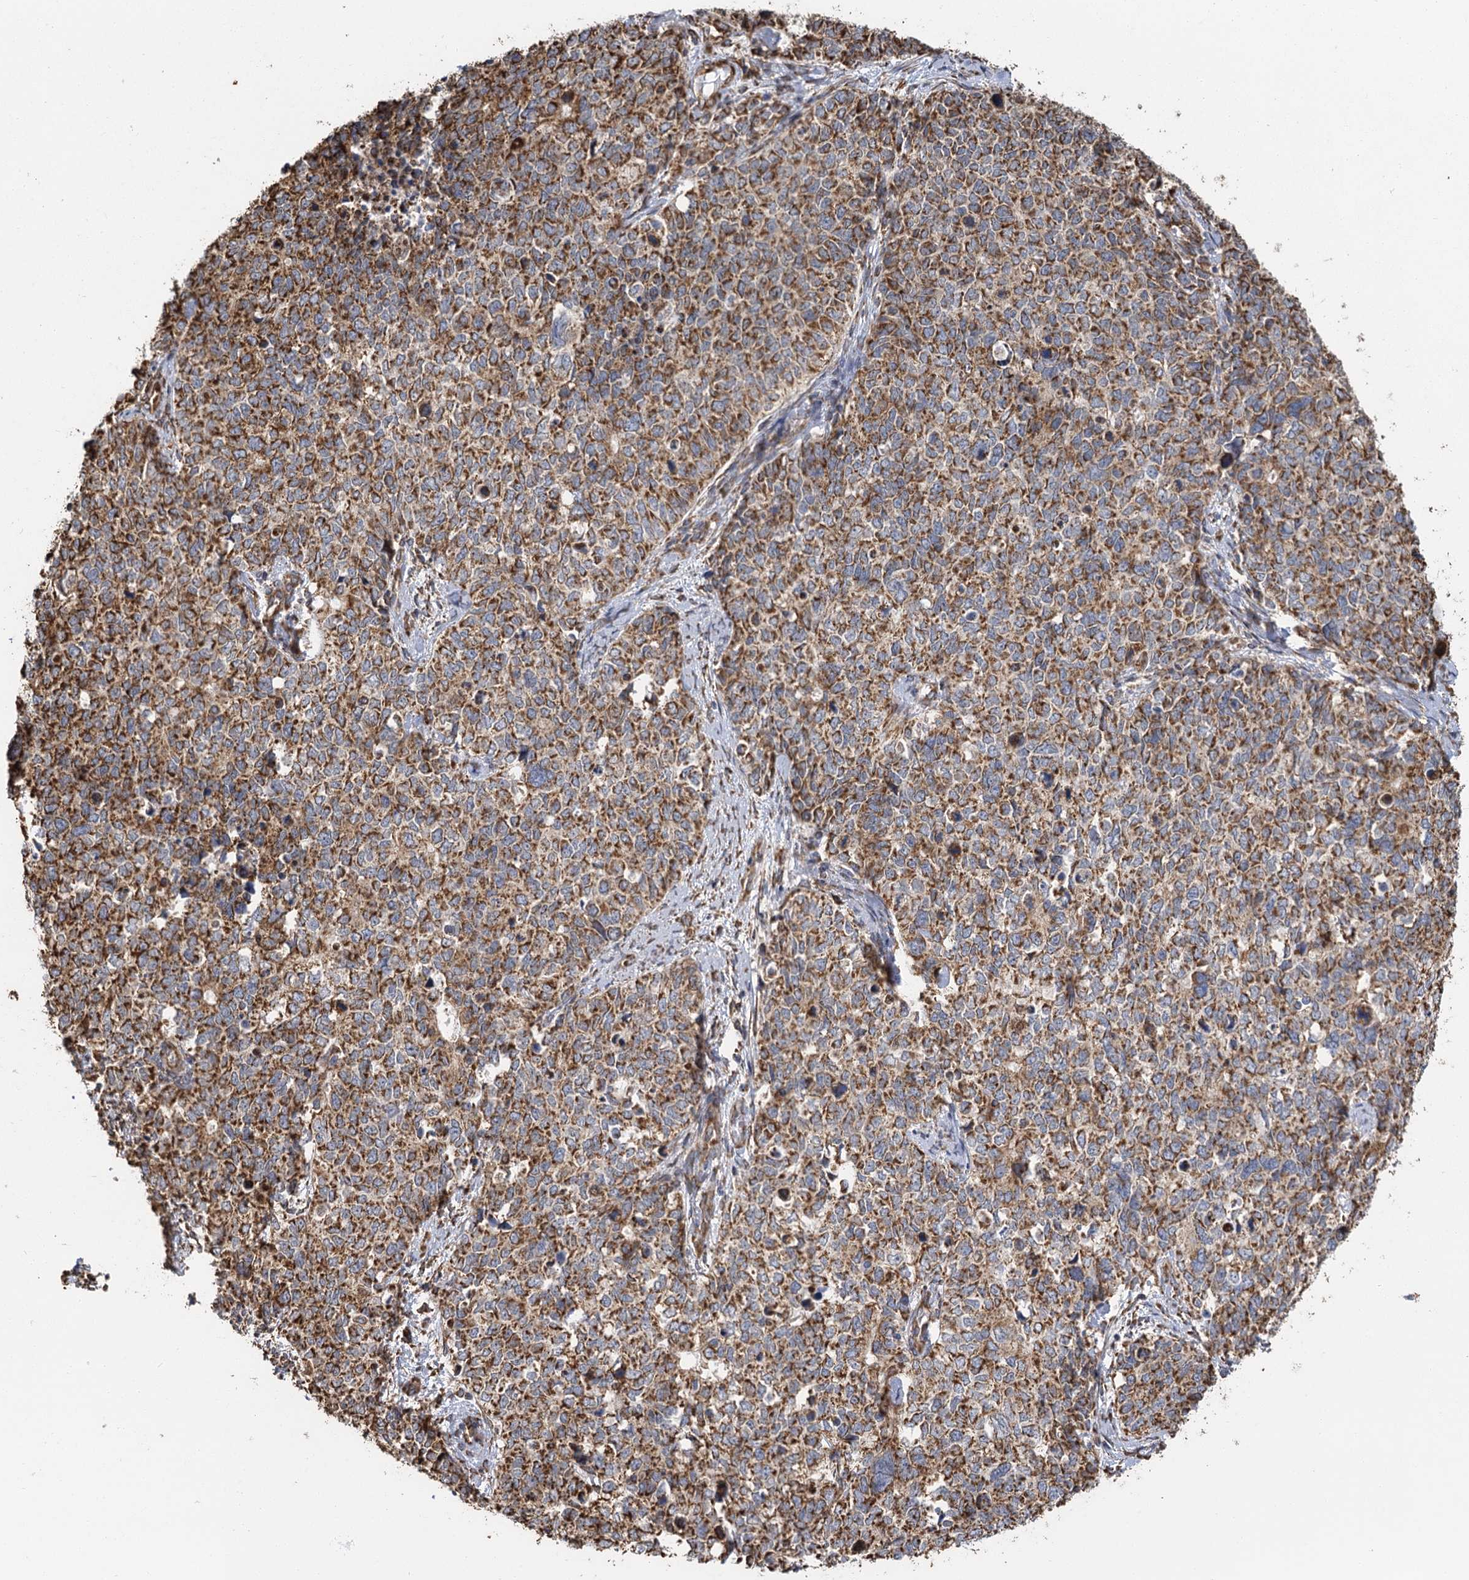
{"staining": {"intensity": "moderate", "quantity": ">75%", "location": "cytoplasmic/membranous"}, "tissue": "cervical cancer", "cell_type": "Tumor cells", "image_type": "cancer", "snomed": [{"axis": "morphology", "description": "Squamous cell carcinoma, NOS"}, {"axis": "topography", "description": "Cervix"}], "caption": "Immunohistochemical staining of human cervical cancer displays moderate cytoplasmic/membranous protein positivity in about >75% of tumor cells.", "gene": "IL11RA", "patient": {"sex": "female", "age": 63}}